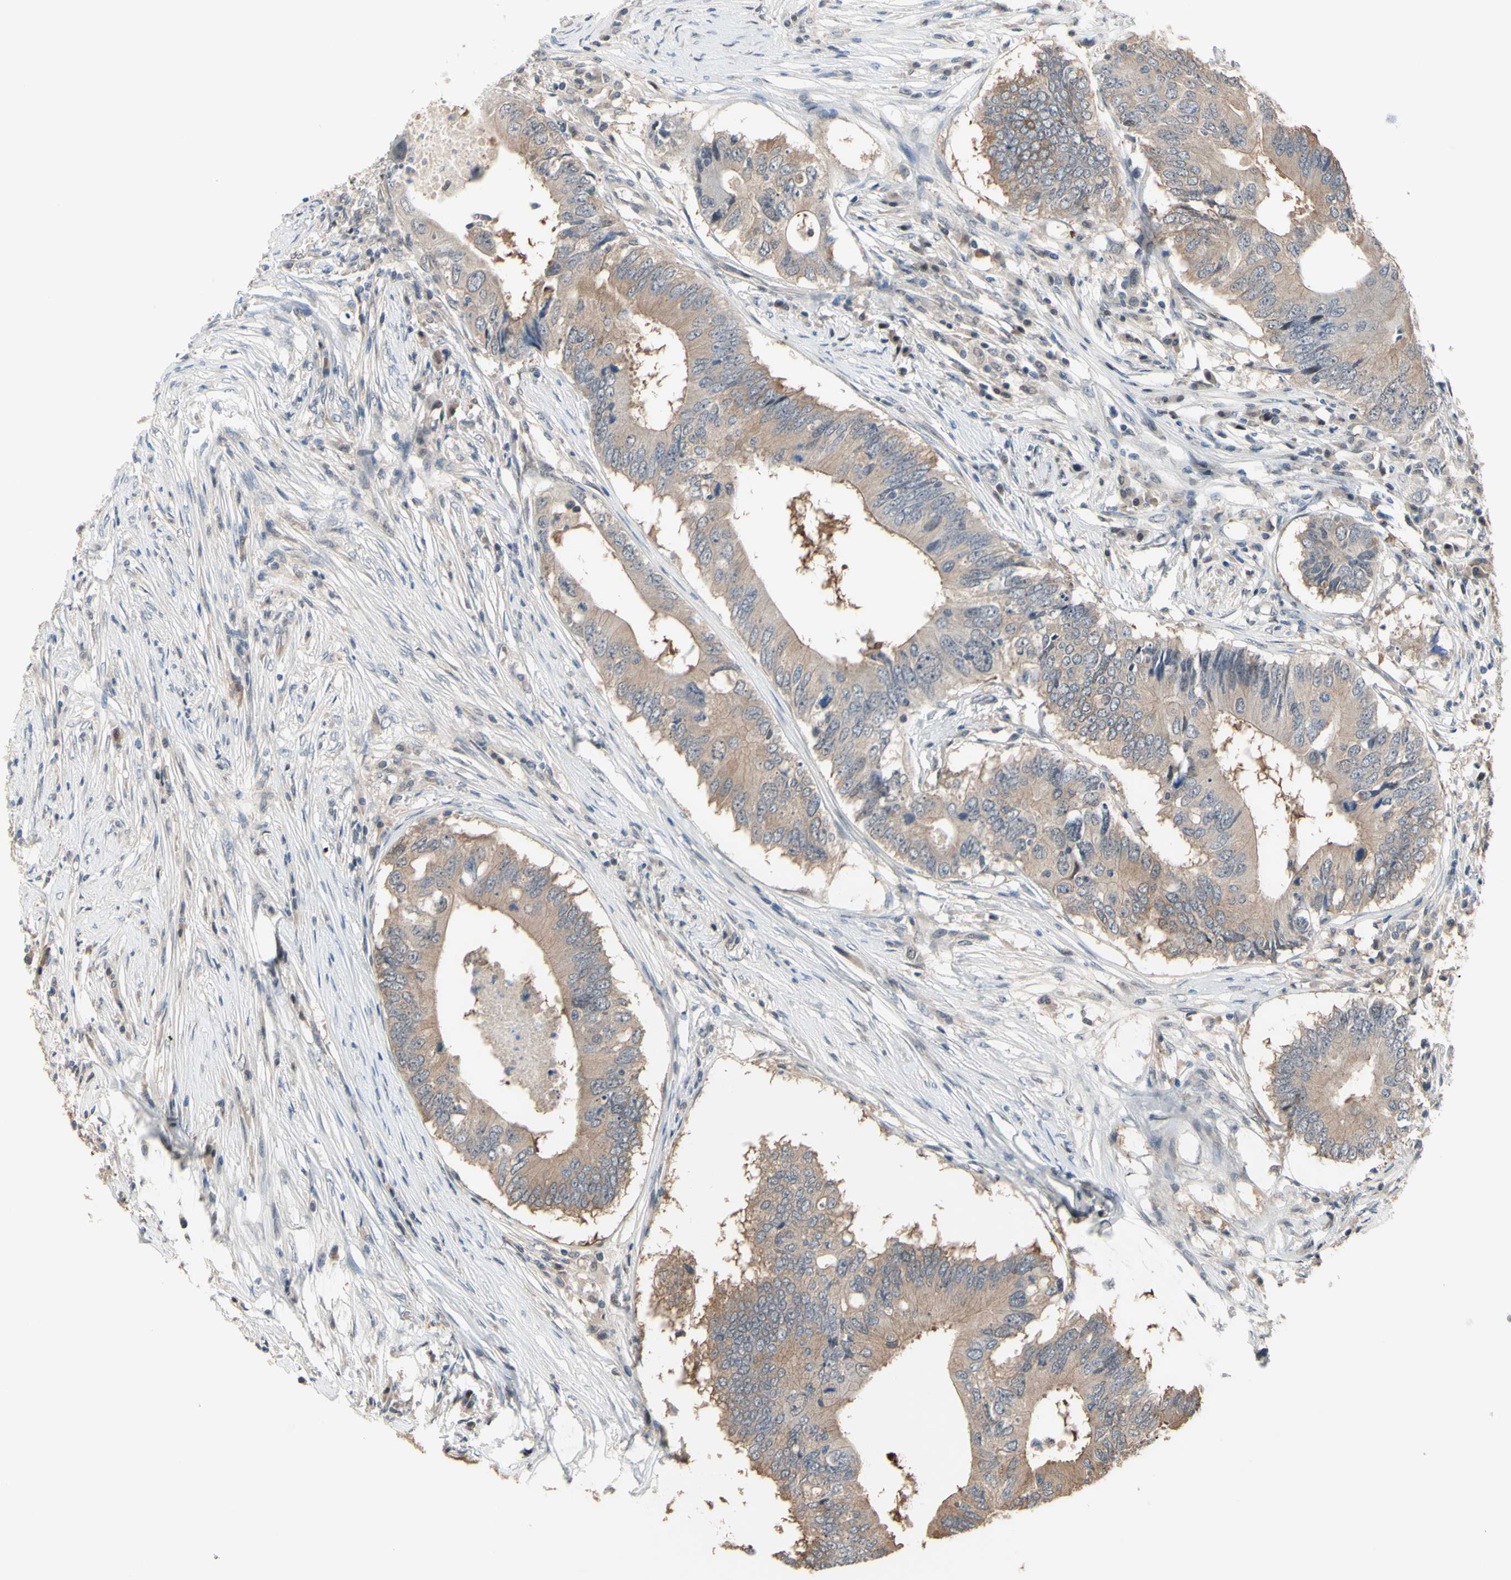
{"staining": {"intensity": "weak", "quantity": ">75%", "location": "cytoplasmic/membranous"}, "tissue": "colorectal cancer", "cell_type": "Tumor cells", "image_type": "cancer", "snomed": [{"axis": "morphology", "description": "Adenocarcinoma, NOS"}, {"axis": "topography", "description": "Colon"}], "caption": "Colorectal adenocarcinoma stained with immunohistochemistry exhibits weak cytoplasmic/membranous positivity in about >75% of tumor cells.", "gene": "HSPA4", "patient": {"sex": "male", "age": 71}}